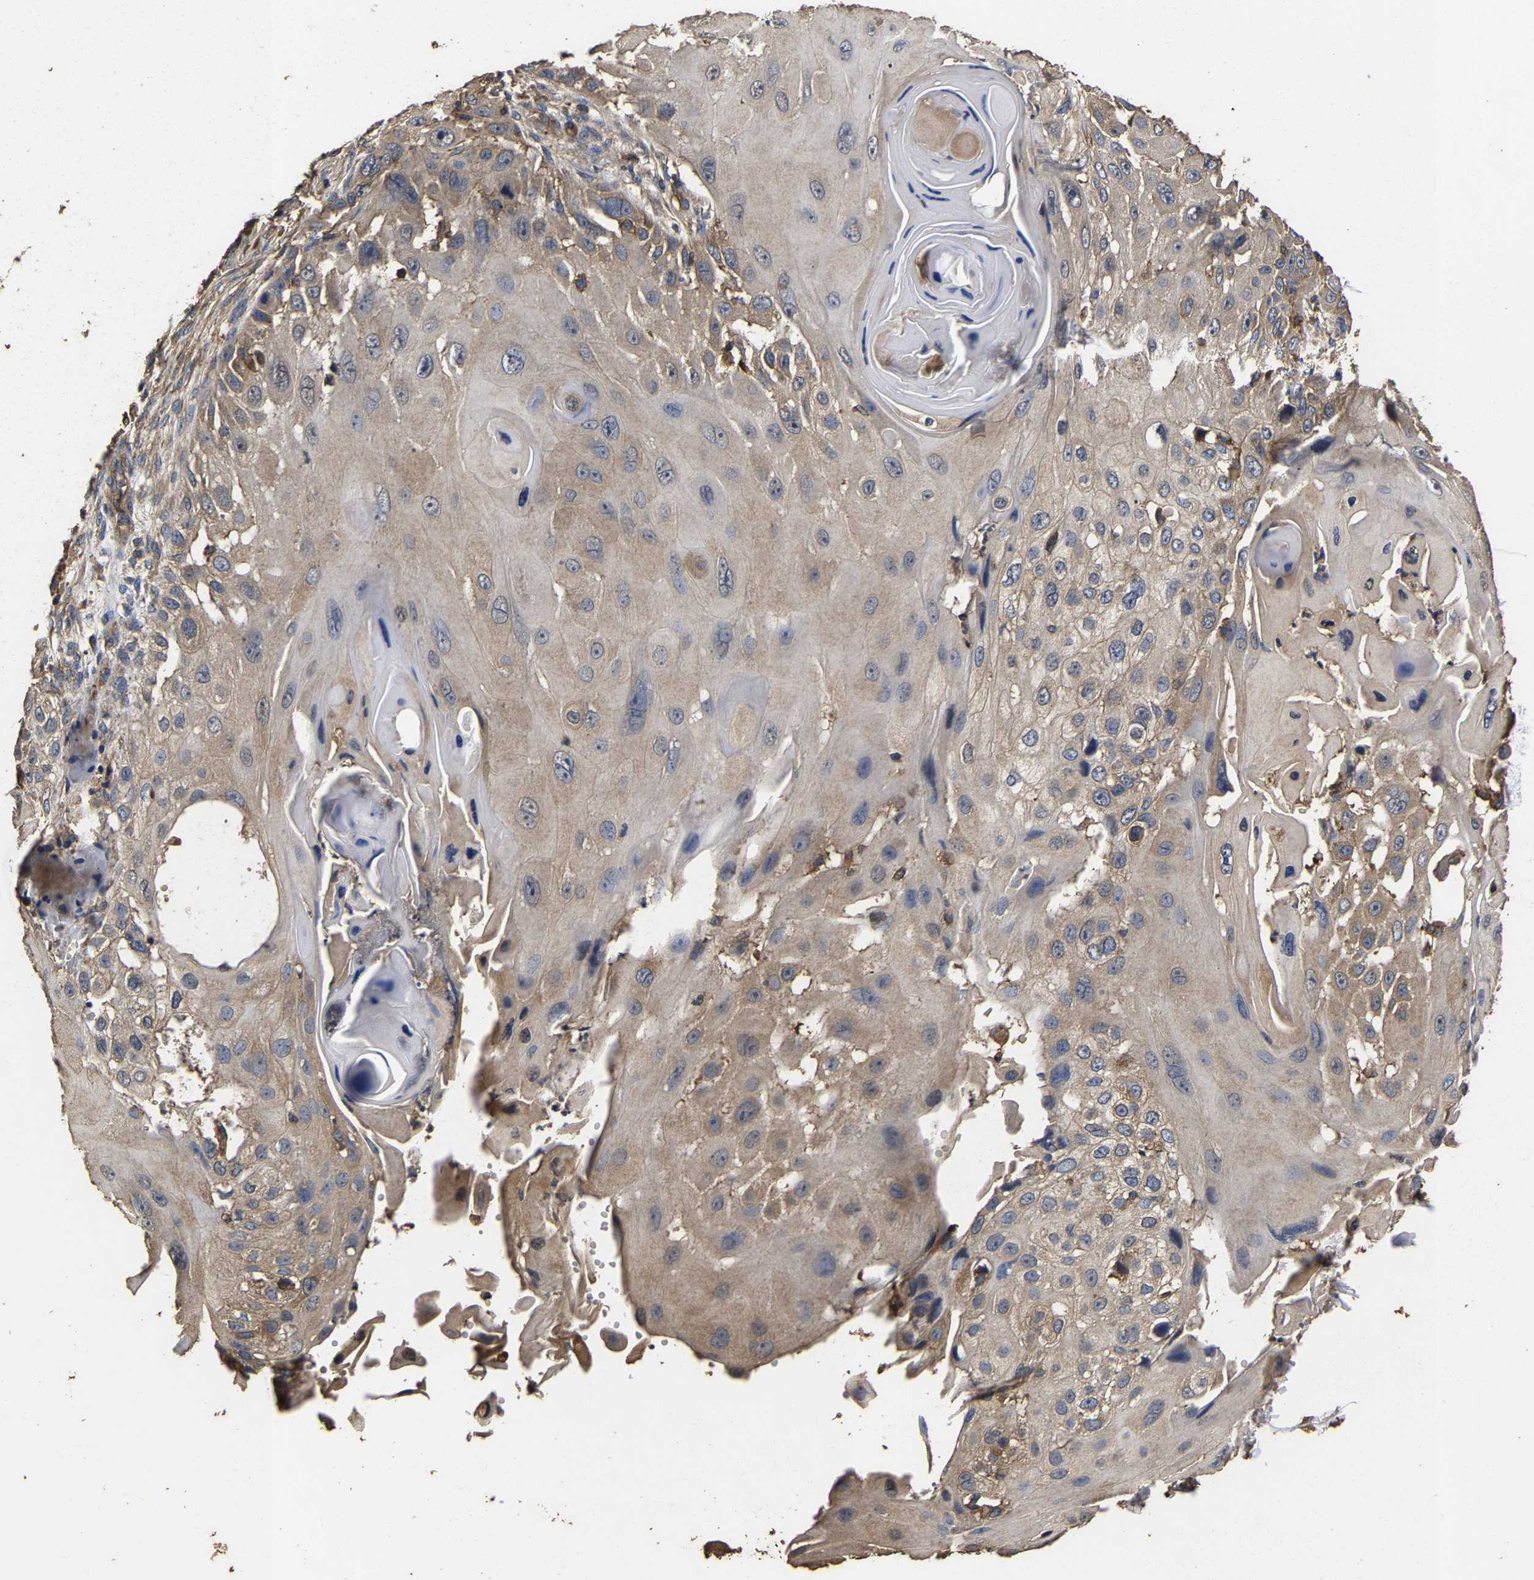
{"staining": {"intensity": "moderate", "quantity": "25%-75%", "location": "cytoplasmic/membranous"}, "tissue": "skin cancer", "cell_type": "Tumor cells", "image_type": "cancer", "snomed": [{"axis": "morphology", "description": "Squamous cell carcinoma, NOS"}, {"axis": "topography", "description": "Skin"}], "caption": "High-power microscopy captured an immunohistochemistry (IHC) histopathology image of squamous cell carcinoma (skin), revealing moderate cytoplasmic/membranous staining in approximately 25%-75% of tumor cells. (DAB (3,3'-diaminobenzidine) IHC with brightfield microscopy, high magnification).", "gene": "ITCH", "patient": {"sex": "female", "age": 44}}